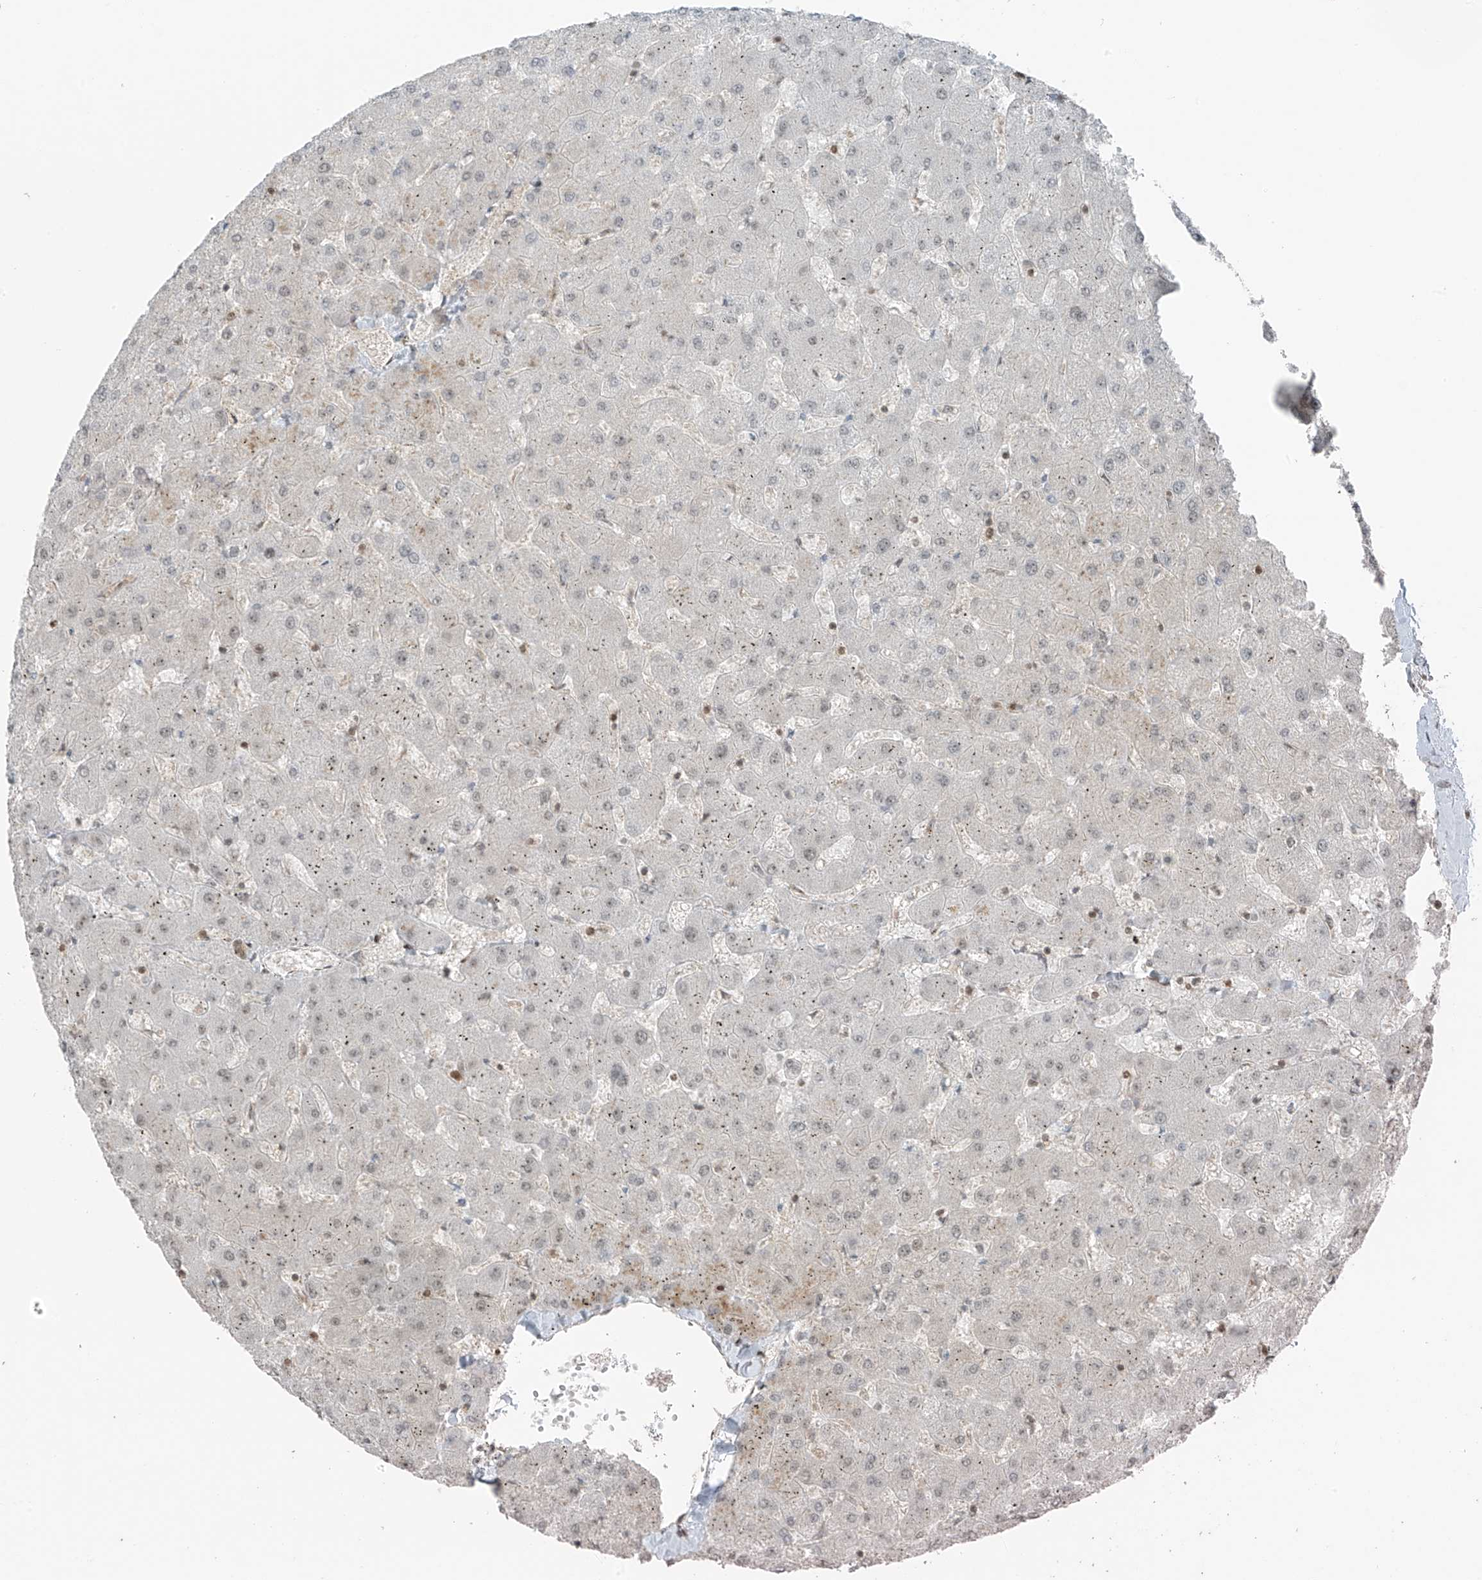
{"staining": {"intensity": "weak", "quantity": "25%-75%", "location": "nuclear"}, "tissue": "liver", "cell_type": "Cholangiocytes", "image_type": "normal", "snomed": [{"axis": "morphology", "description": "Normal tissue, NOS"}, {"axis": "topography", "description": "Liver"}], "caption": "Protein analysis of normal liver exhibits weak nuclear staining in about 25%-75% of cholangiocytes.", "gene": "PCNP", "patient": {"sex": "female", "age": 63}}